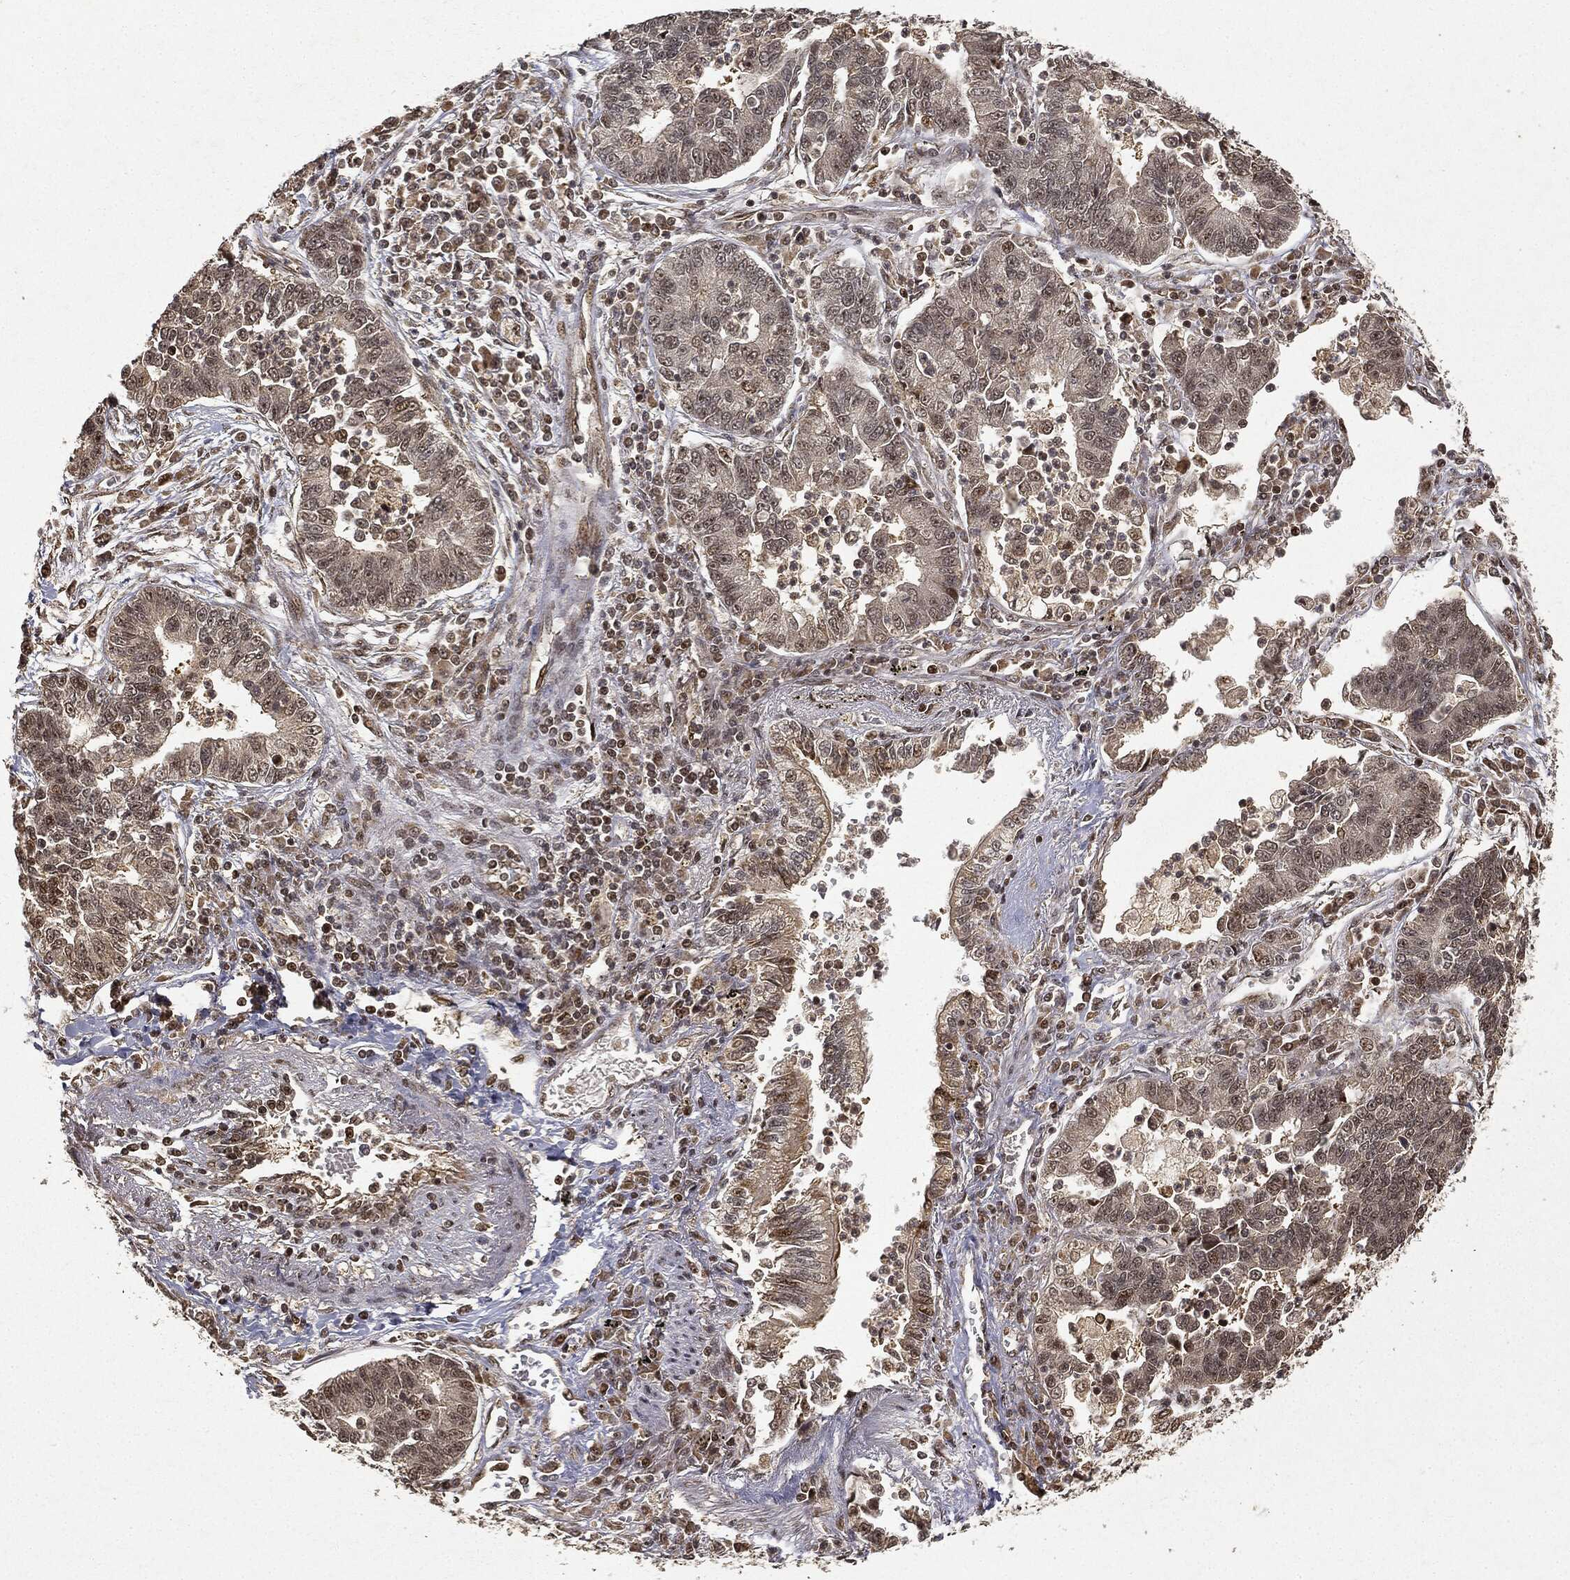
{"staining": {"intensity": "moderate", "quantity": "<25%", "location": "nuclear"}, "tissue": "lung cancer", "cell_type": "Tumor cells", "image_type": "cancer", "snomed": [{"axis": "morphology", "description": "Adenocarcinoma, NOS"}, {"axis": "topography", "description": "Lung"}], "caption": "An immunohistochemistry image of tumor tissue is shown. Protein staining in brown labels moderate nuclear positivity in lung adenocarcinoma within tumor cells.", "gene": "ZNHIT6", "patient": {"sex": "female", "age": 57}}